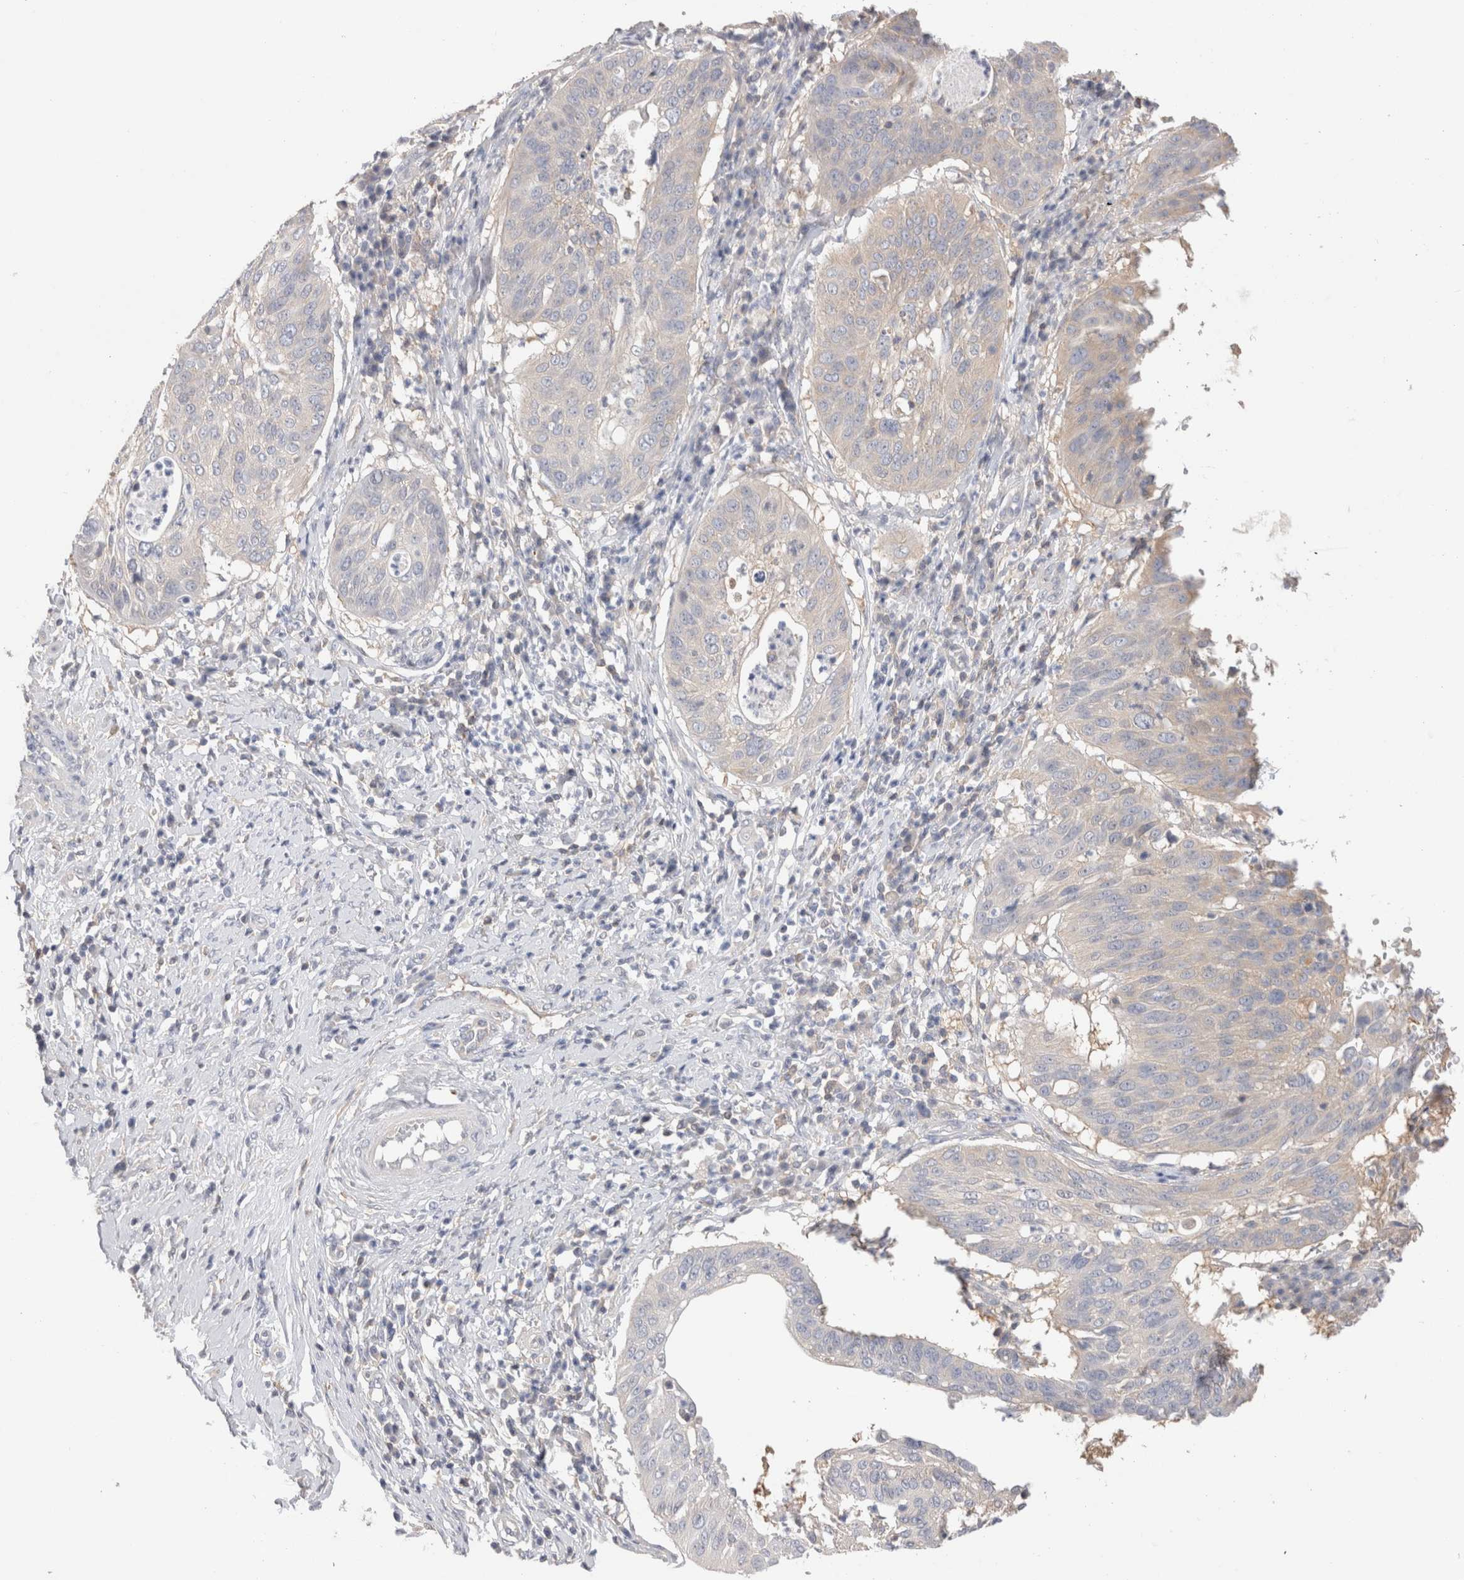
{"staining": {"intensity": "weak", "quantity": "<25%", "location": "cytoplasmic/membranous"}, "tissue": "cervical cancer", "cell_type": "Tumor cells", "image_type": "cancer", "snomed": [{"axis": "morphology", "description": "Normal tissue, NOS"}, {"axis": "morphology", "description": "Squamous cell carcinoma, NOS"}, {"axis": "topography", "description": "Cervix"}], "caption": "Human cervical squamous cell carcinoma stained for a protein using IHC demonstrates no staining in tumor cells.", "gene": "CAPN2", "patient": {"sex": "female", "age": 39}}